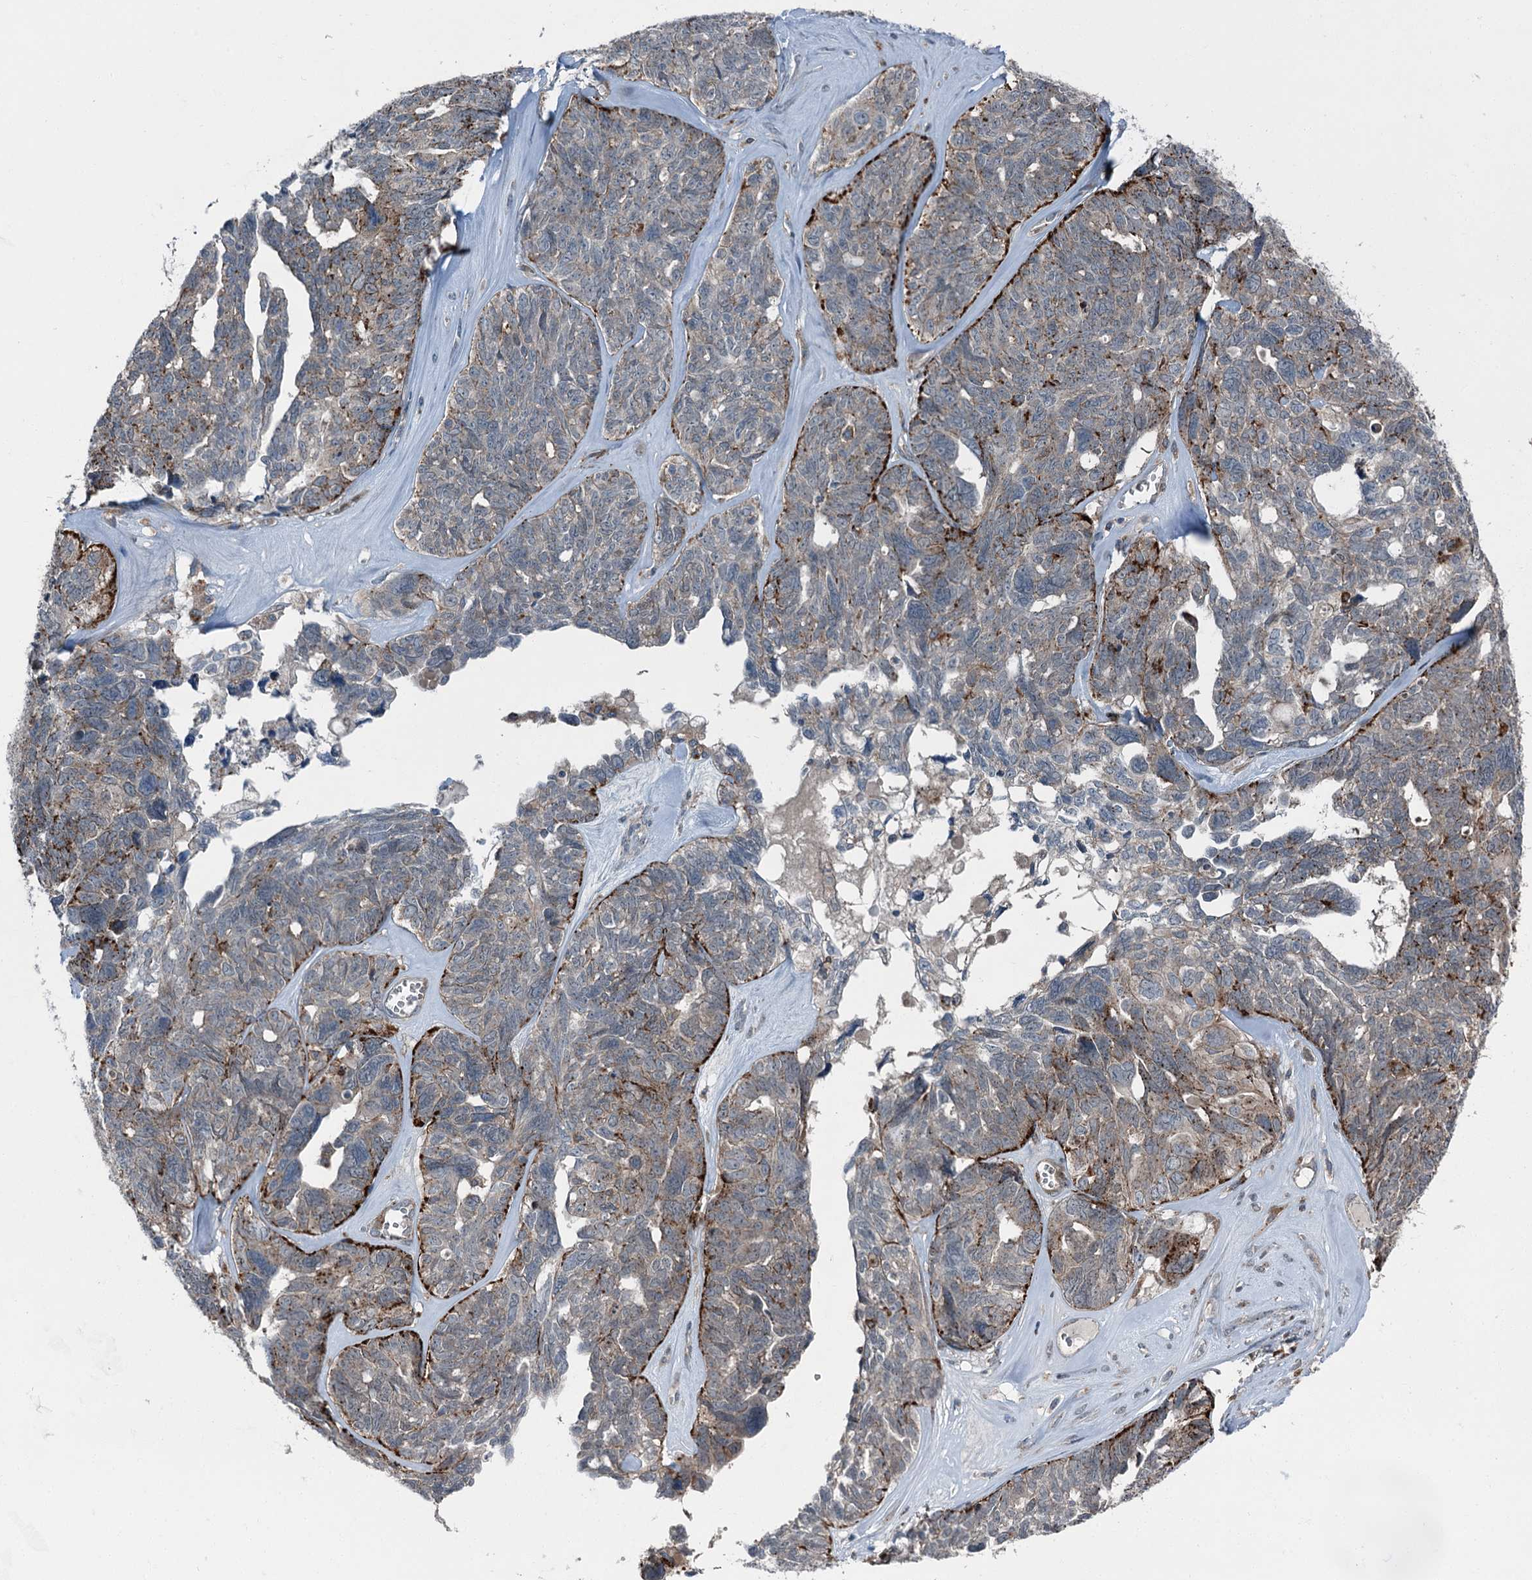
{"staining": {"intensity": "strong", "quantity": "<25%", "location": "cytoplasmic/membranous"}, "tissue": "ovarian cancer", "cell_type": "Tumor cells", "image_type": "cancer", "snomed": [{"axis": "morphology", "description": "Cystadenocarcinoma, serous, NOS"}, {"axis": "topography", "description": "Ovary"}], "caption": "This is a micrograph of immunohistochemistry staining of serous cystadenocarcinoma (ovarian), which shows strong expression in the cytoplasmic/membranous of tumor cells.", "gene": "AXL", "patient": {"sex": "female", "age": 79}}